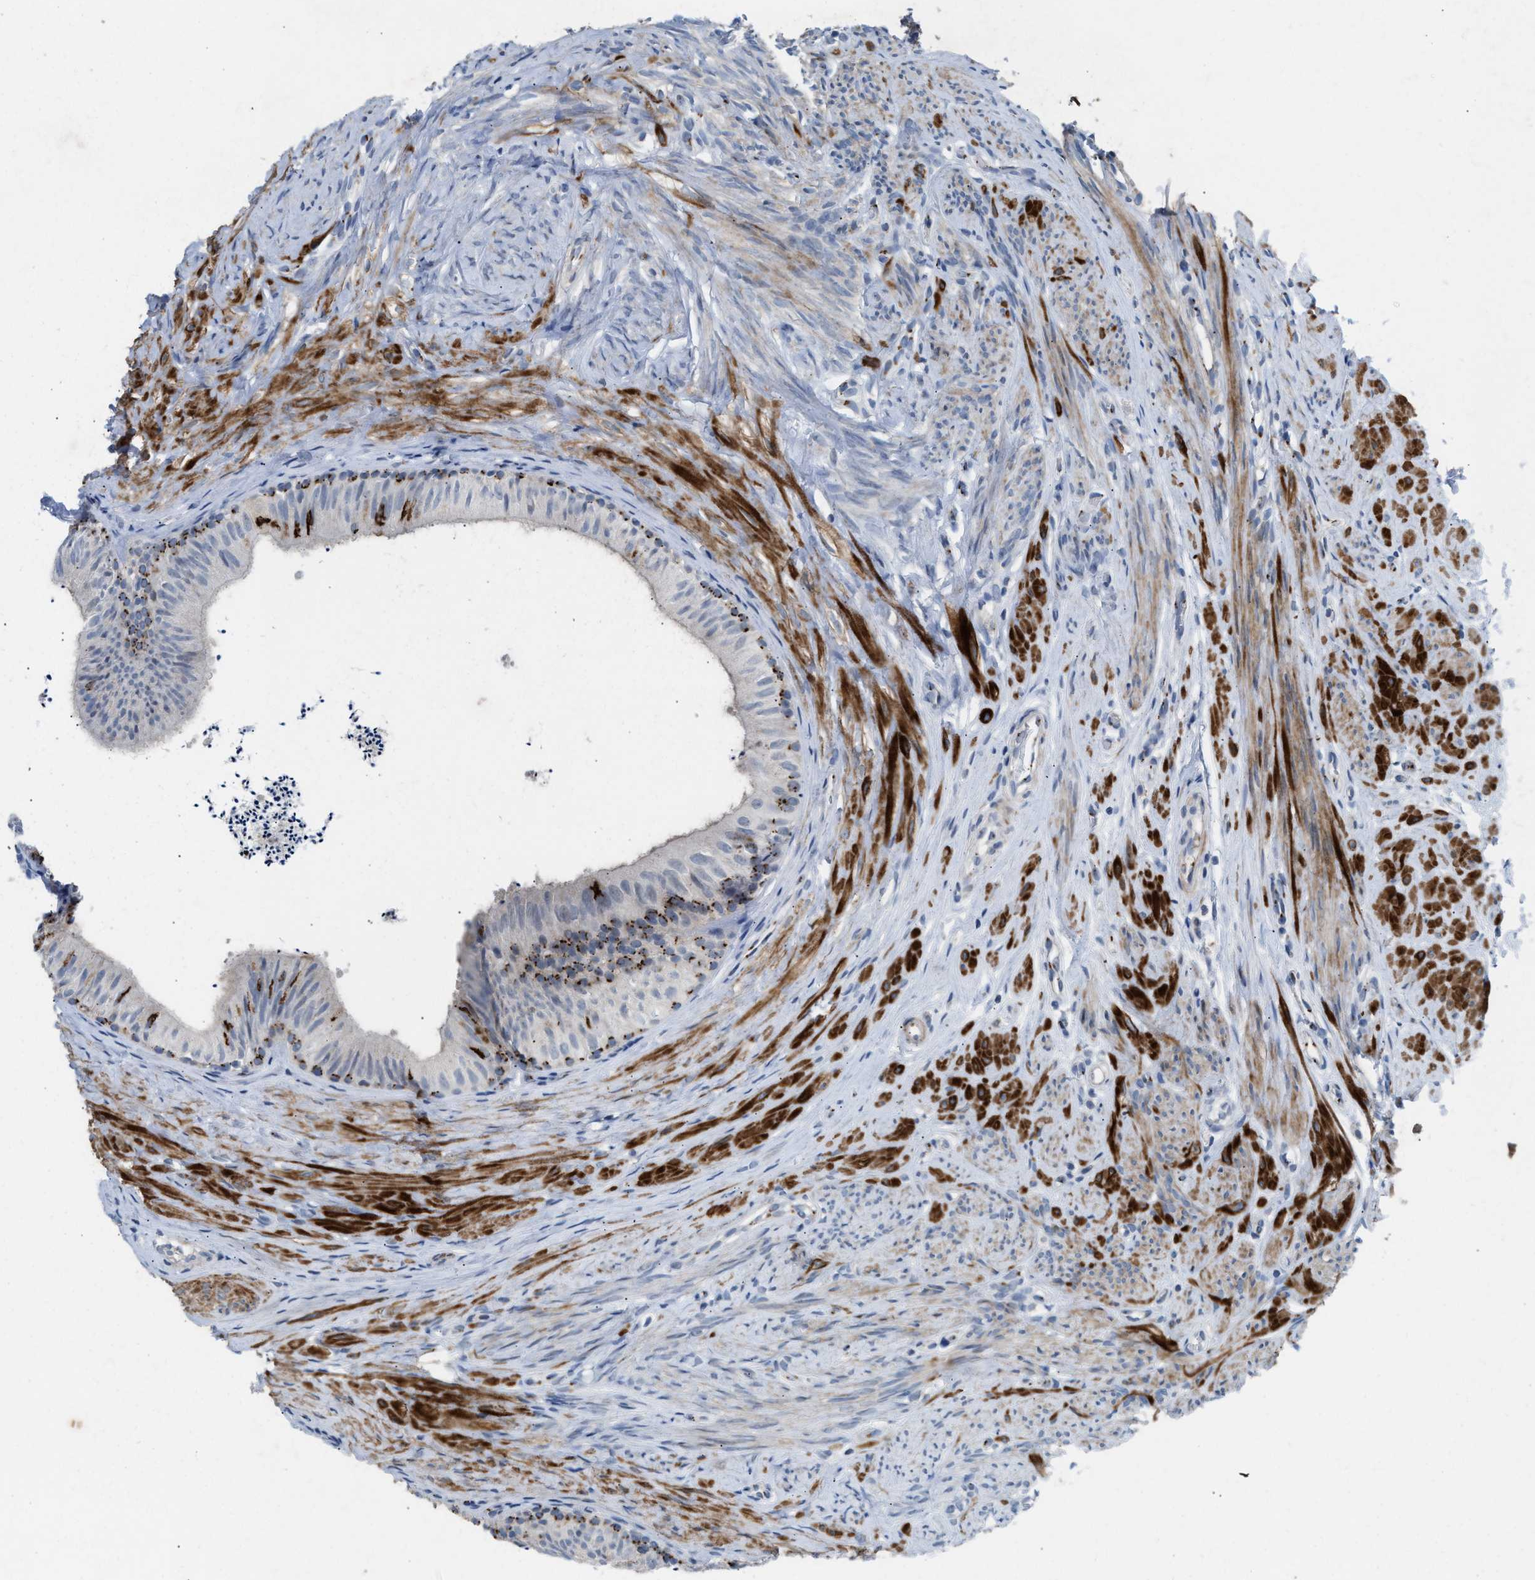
{"staining": {"intensity": "moderate", "quantity": "25%-75%", "location": "cytoplasmic/membranous"}, "tissue": "epididymis", "cell_type": "Glandular cells", "image_type": "normal", "snomed": [{"axis": "morphology", "description": "Normal tissue, NOS"}, {"axis": "topography", "description": "Epididymis"}], "caption": "About 25%-75% of glandular cells in normal human epididymis display moderate cytoplasmic/membranous protein positivity as visualized by brown immunohistochemical staining.", "gene": "SLC5A5", "patient": {"sex": "male", "age": 56}}